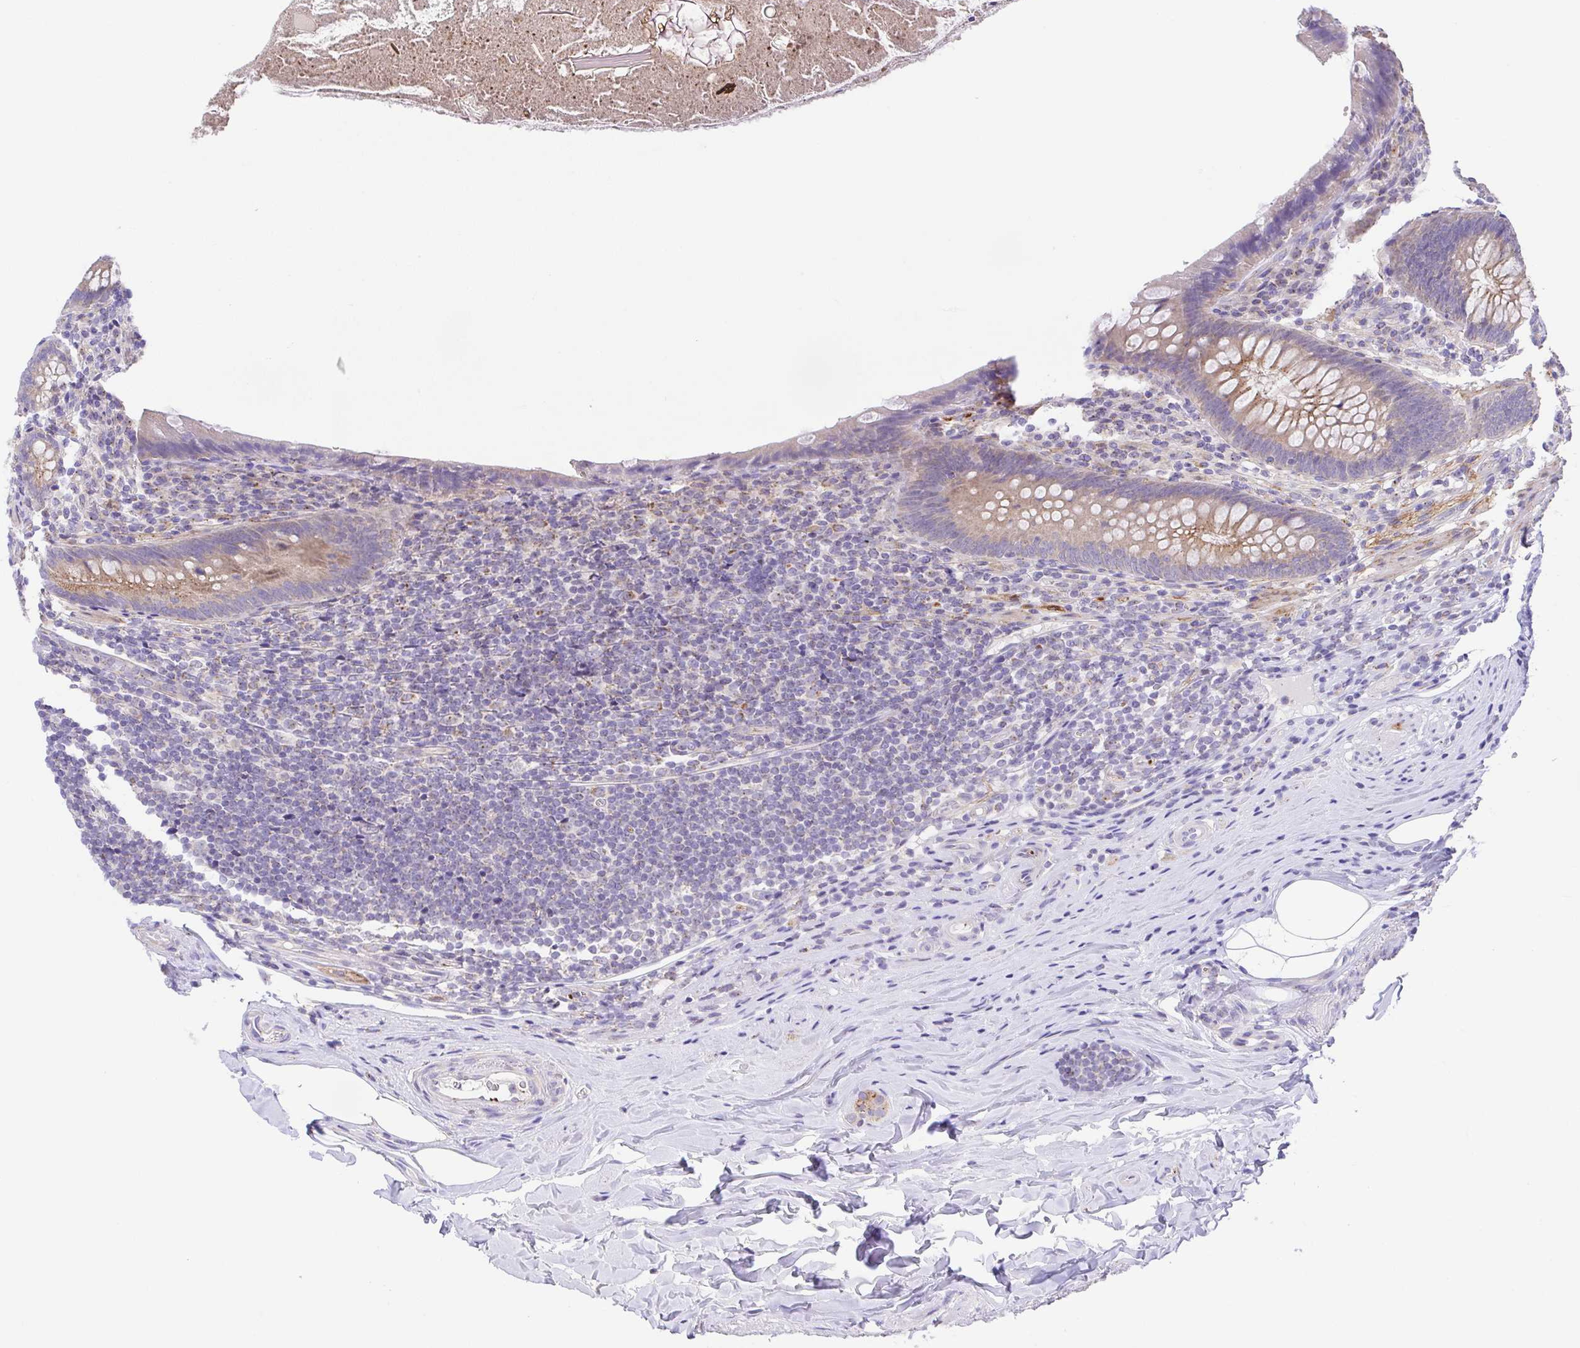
{"staining": {"intensity": "weak", "quantity": "25%-75%", "location": "cytoplasmic/membranous"}, "tissue": "appendix", "cell_type": "Glandular cells", "image_type": "normal", "snomed": [{"axis": "morphology", "description": "Normal tissue, NOS"}, {"axis": "topography", "description": "Appendix"}], "caption": "Protein analysis of unremarkable appendix shows weak cytoplasmic/membranous staining in approximately 25%-75% of glandular cells.", "gene": "SLC13A1", "patient": {"sex": "male", "age": 47}}